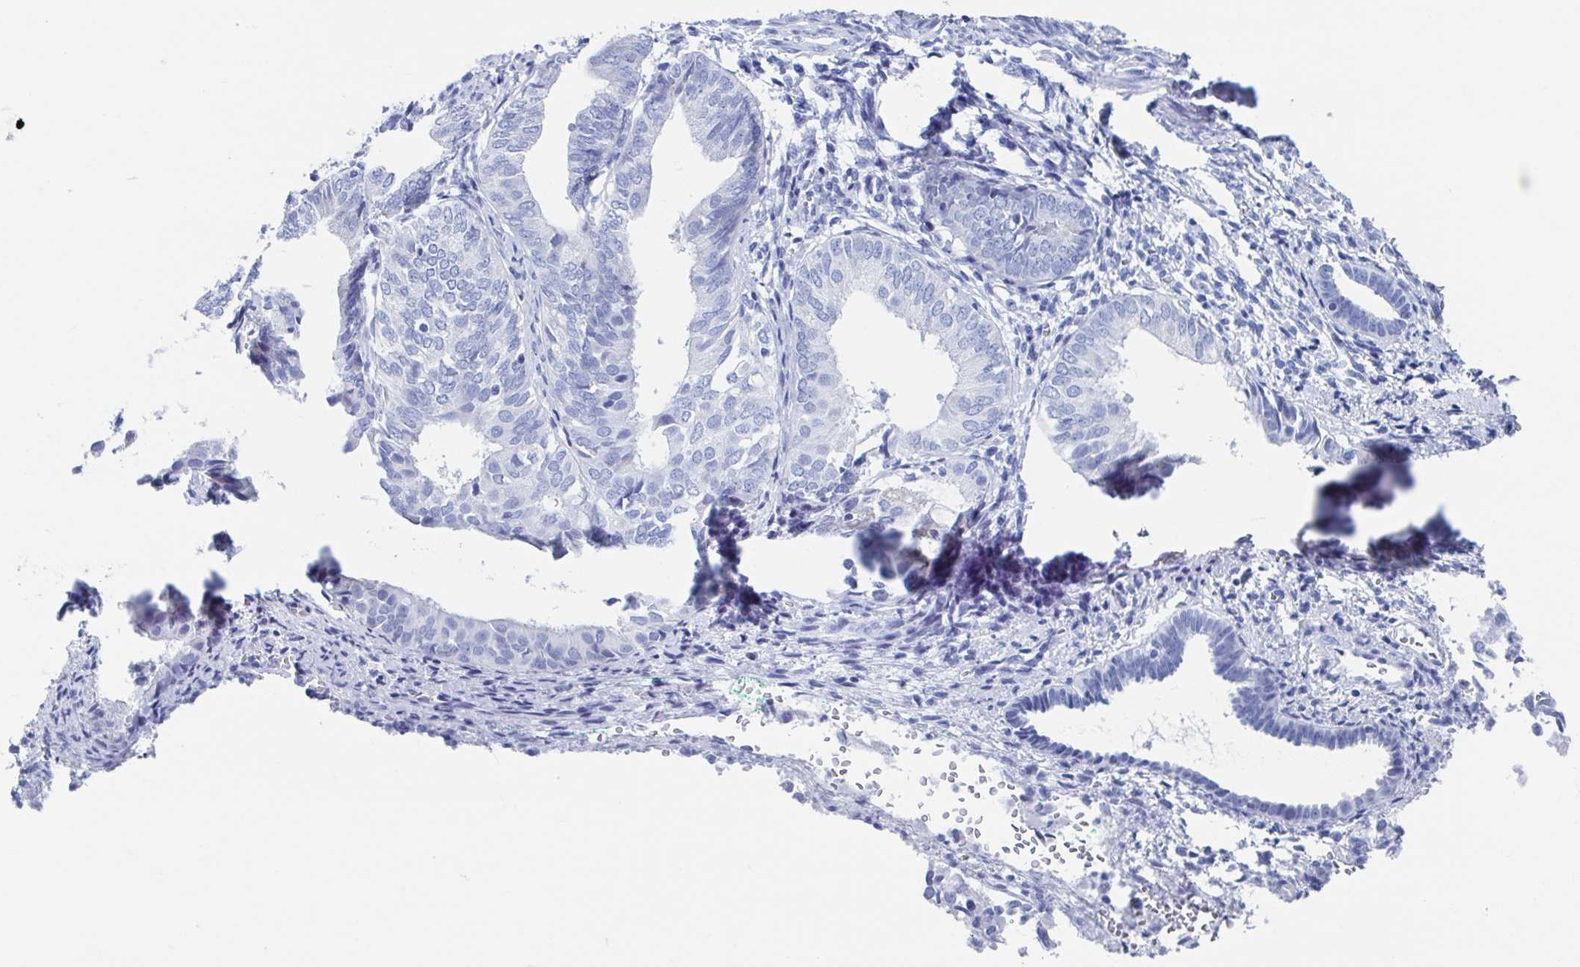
{"staining": {"intensity": "negative", "quantity": "none", "location": "none"}, "tissue": "endometrium", "cell_type": "Cells in endometrial stroma", "image_type": "normal", "snomed": [{"axis": "morphology", "description": "Normal tissue, NOS"}, {"axis": "topography", "description": "Endometrium"}], "caption": "Immunohistochemistry (IHC) of benign endometrium reveals no positivity in cells in endometrial stroma.", "gene": "C10orf53", "patient": {"sex": "female", "age": 50}}